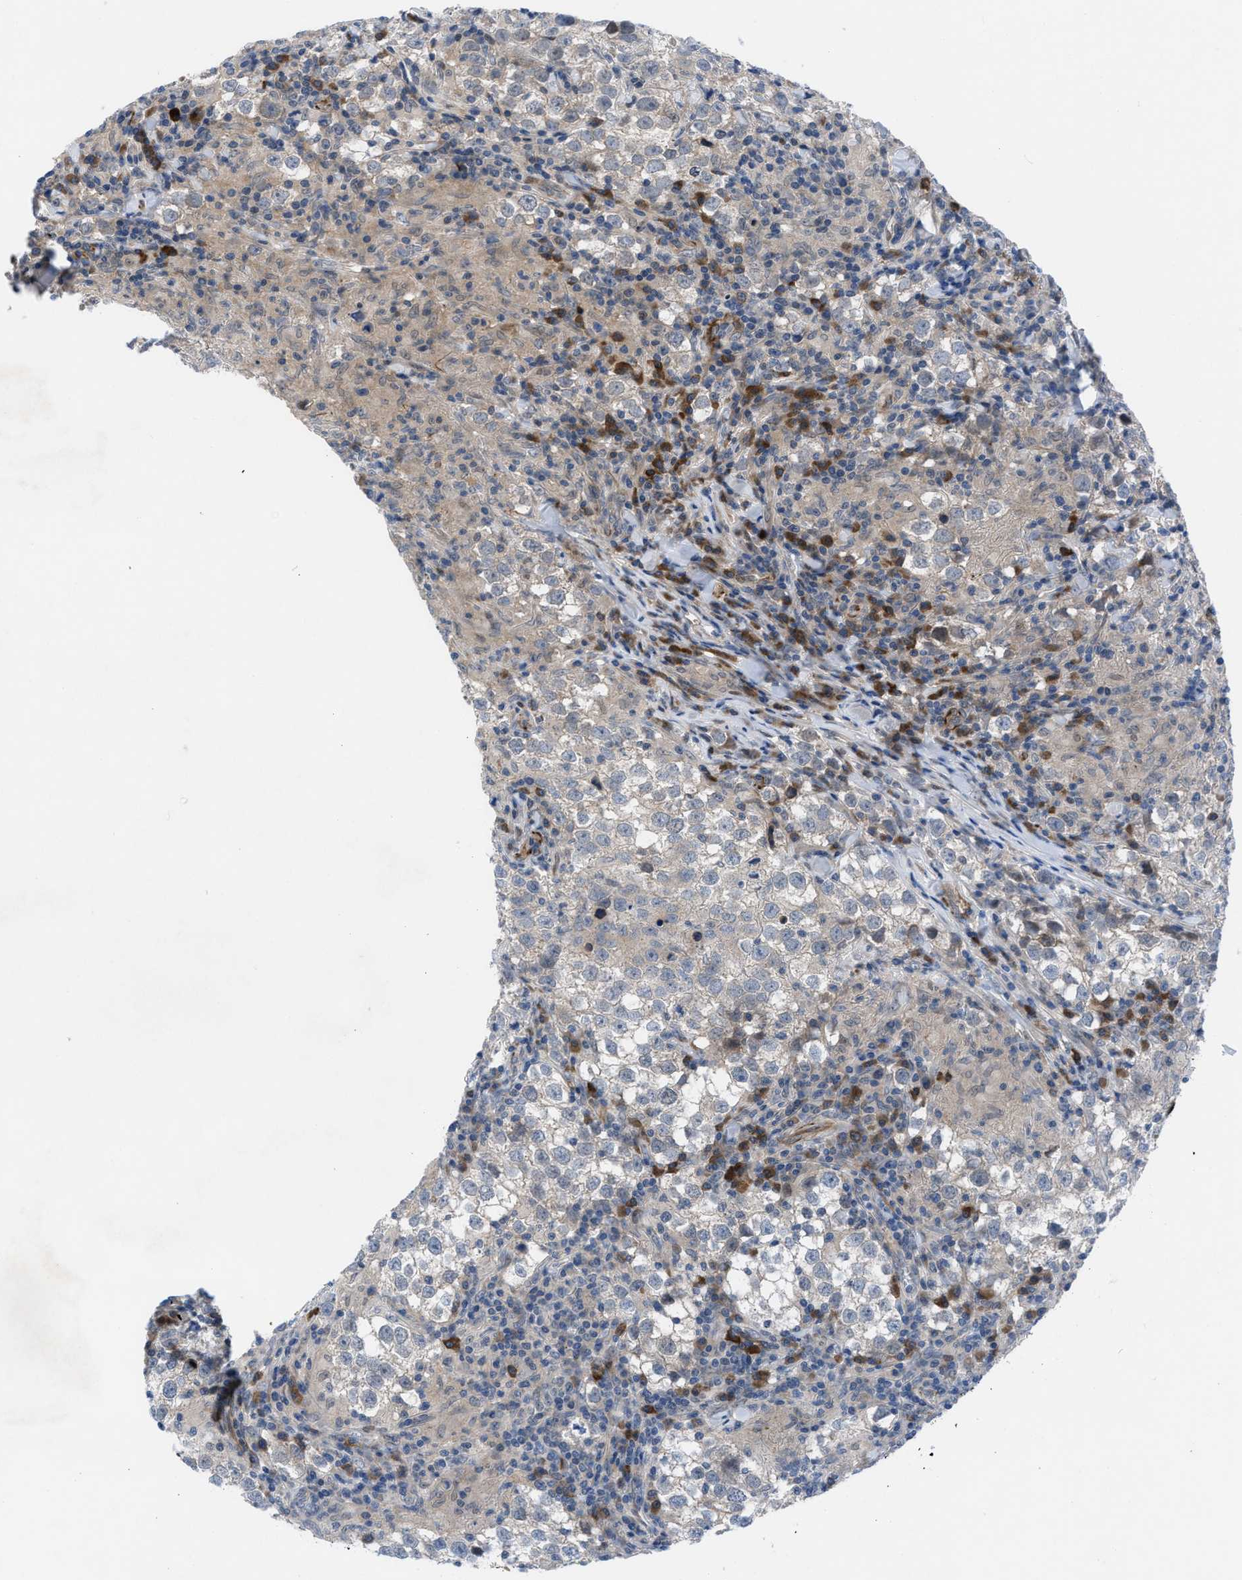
{"staining": {"intensity": "negative", "quantity": "none", "location": "none"}, "tissue": "testis cancer", "cell_type": "Tumor cells", "image_type": "cancer", "snomed": [{"axis": "morphology", "description": "Seminoma, NOS"}, {"axis": "morphology", "description": "Carcinoma, Embryonal, NOS"}, {"axis": "topography", "description": "Testis"}], "caption": "Human testis cancer (embryonal carcinoma) stained for a protein using immunohistochemistry displays no positivity in tumor cells.", "gene": "IL17RE", "patient": {"sex": "male", "age": 36}}